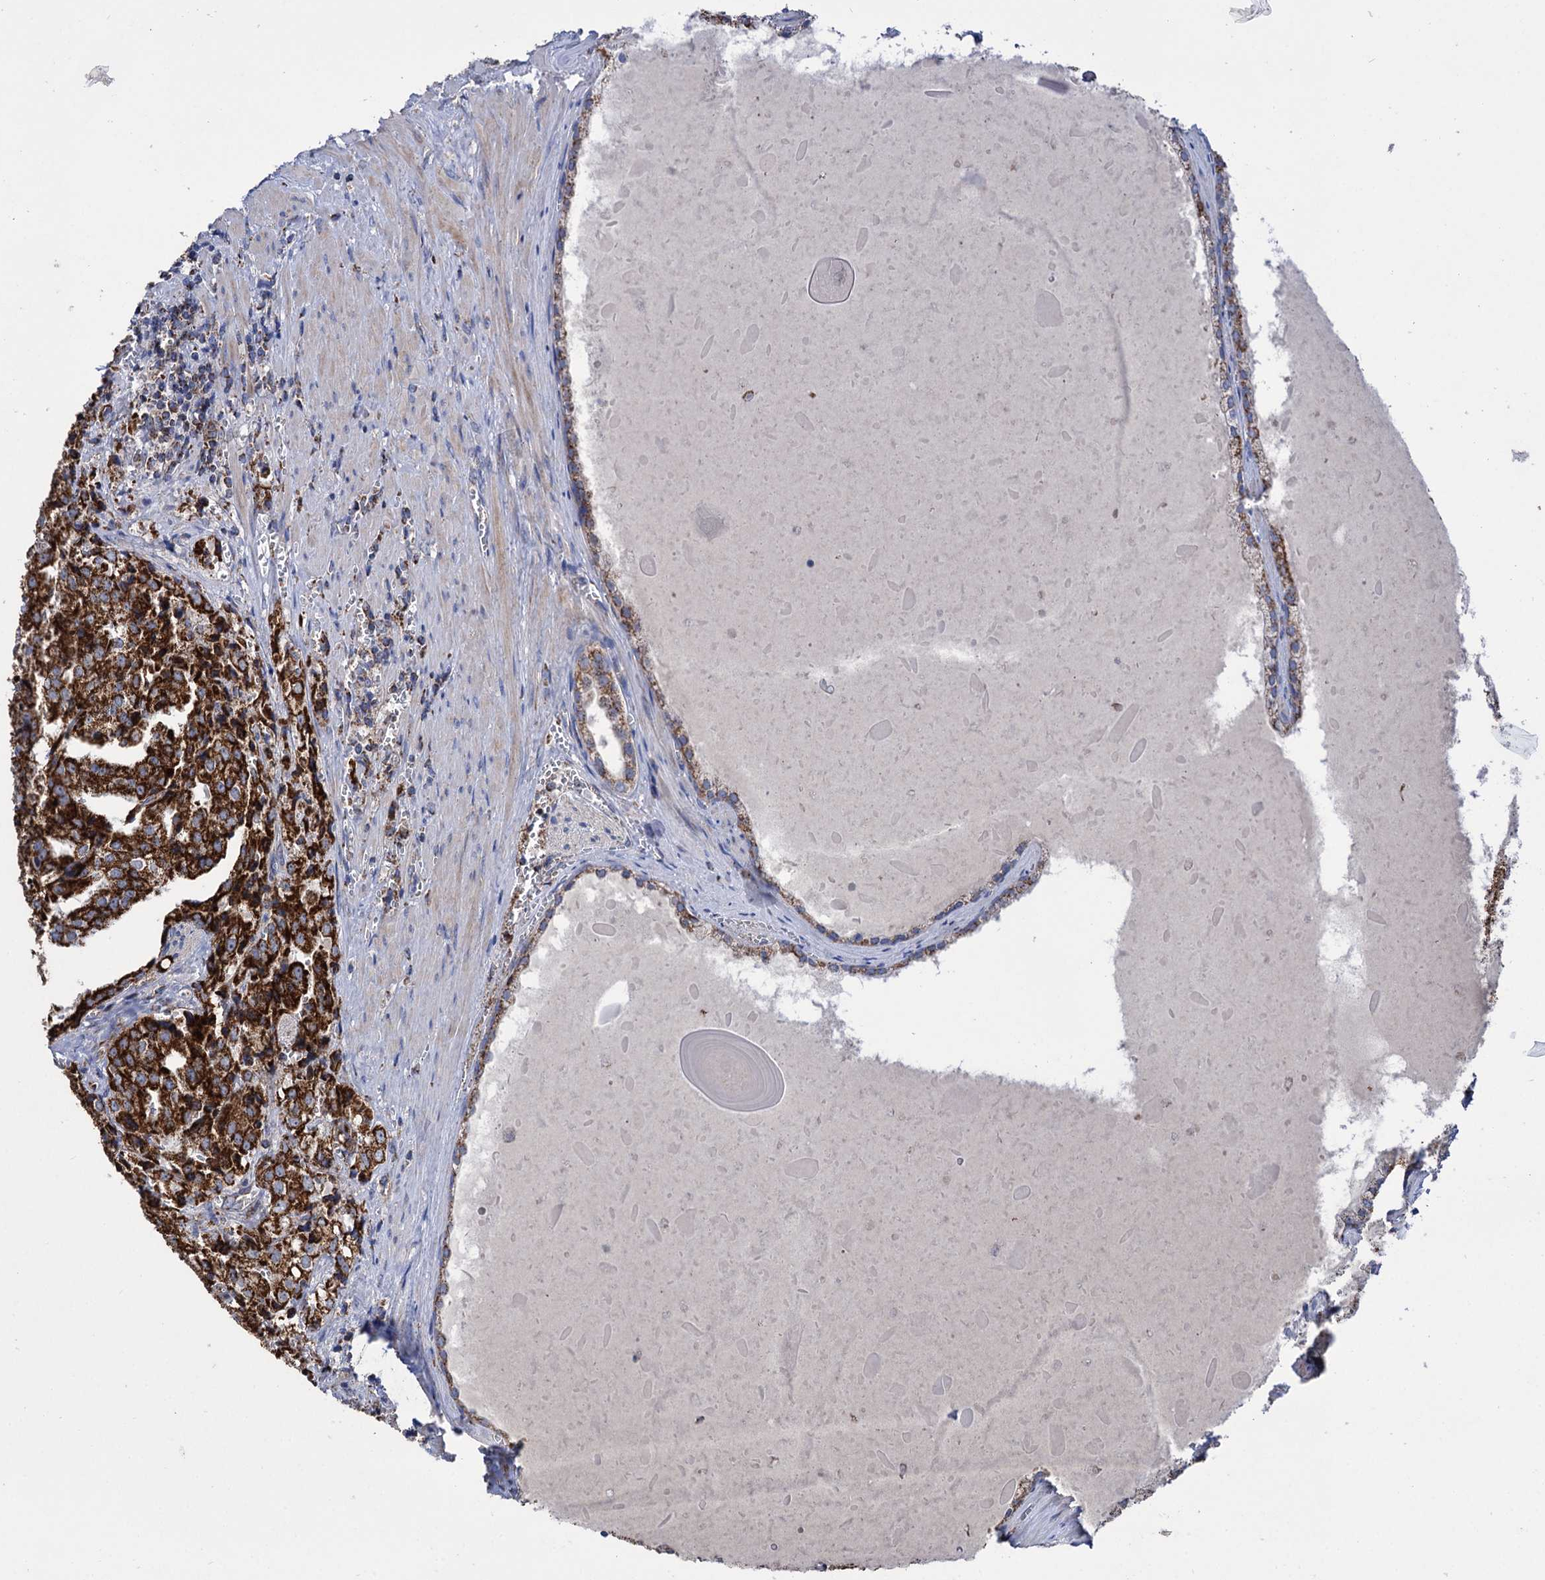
{"staining": {"intensity": "strong", "quantity": ">75%", "location": "cytoplasmic/membranous"}, "tissue": "prostate cancer", "cell_type": "Tumor cells", "image_type": "cancer", "snomed": [{"axis": "morphology", "description": "Adenocarcinoma, High grade"}, {"axis": "topography", "description": "Prostate"}], "caption": "Immunohistochemistry (IHC) image of human prostate cancer stained for a protein (brown), which displays high levels of strong cytoplasmic/membranous positivity in about >75% of tumor cells.", "gene": "ABHD10", "patient": {"sex": "male", "age": 68}}